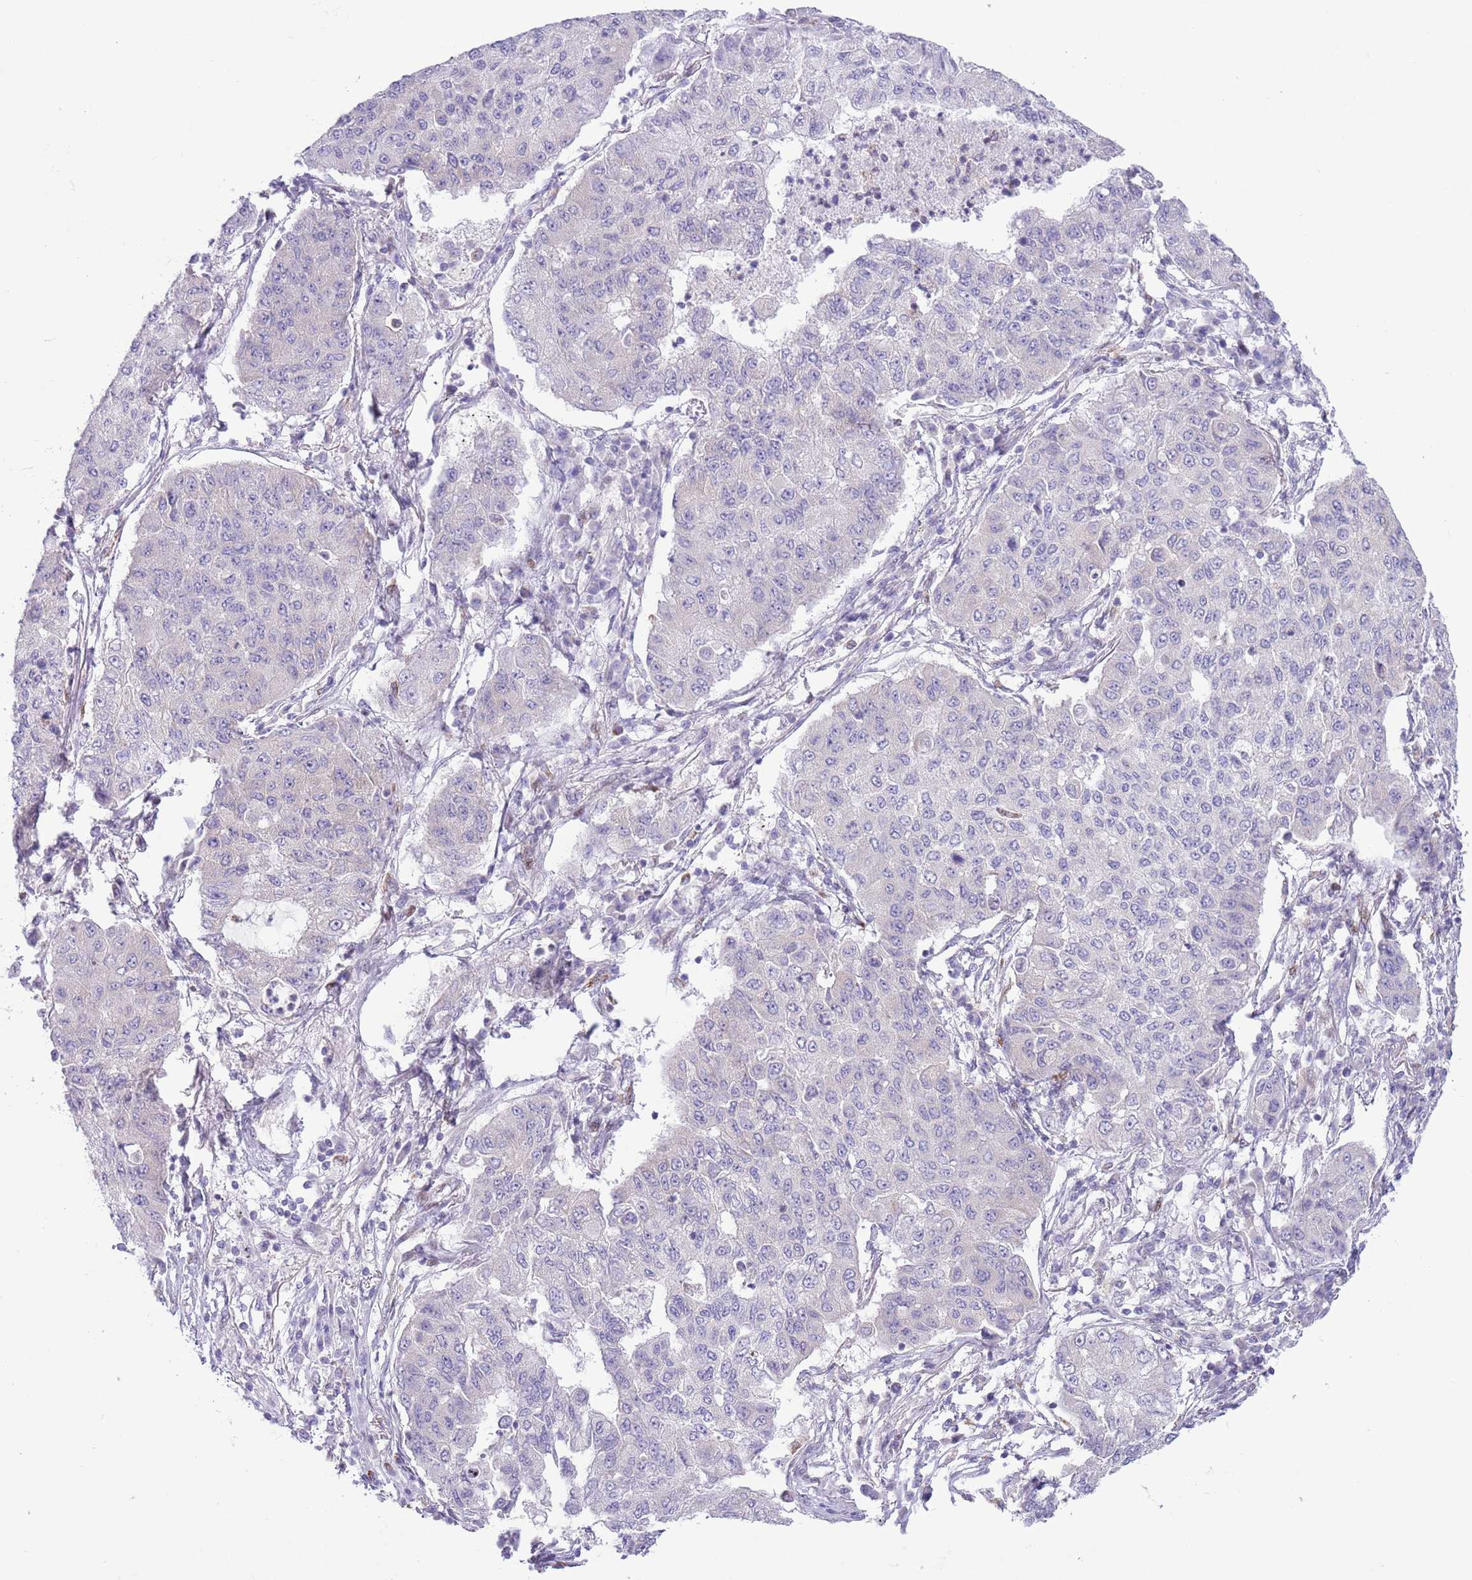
{"staining": {"intensity": "negative", "quantity": "none", "location": "none"}, "tissue": "lung cancer", "cell_type": "Tumor cells", "image_type": "cancer", "snomed": [{"axis": "morphology", "description": "Squamous cell carcinoma, NOS"}, {"axis": "topography", "description": "Lung"}], "caption": "IHC of lung squamous cell carcinoma reveals no positivity in tumor cells. (Immunohistochemistry (ihc), brightfield microscopy, high magnification).", "gene": "ANO8", "patient": {"sex": "male", "age": 74}}